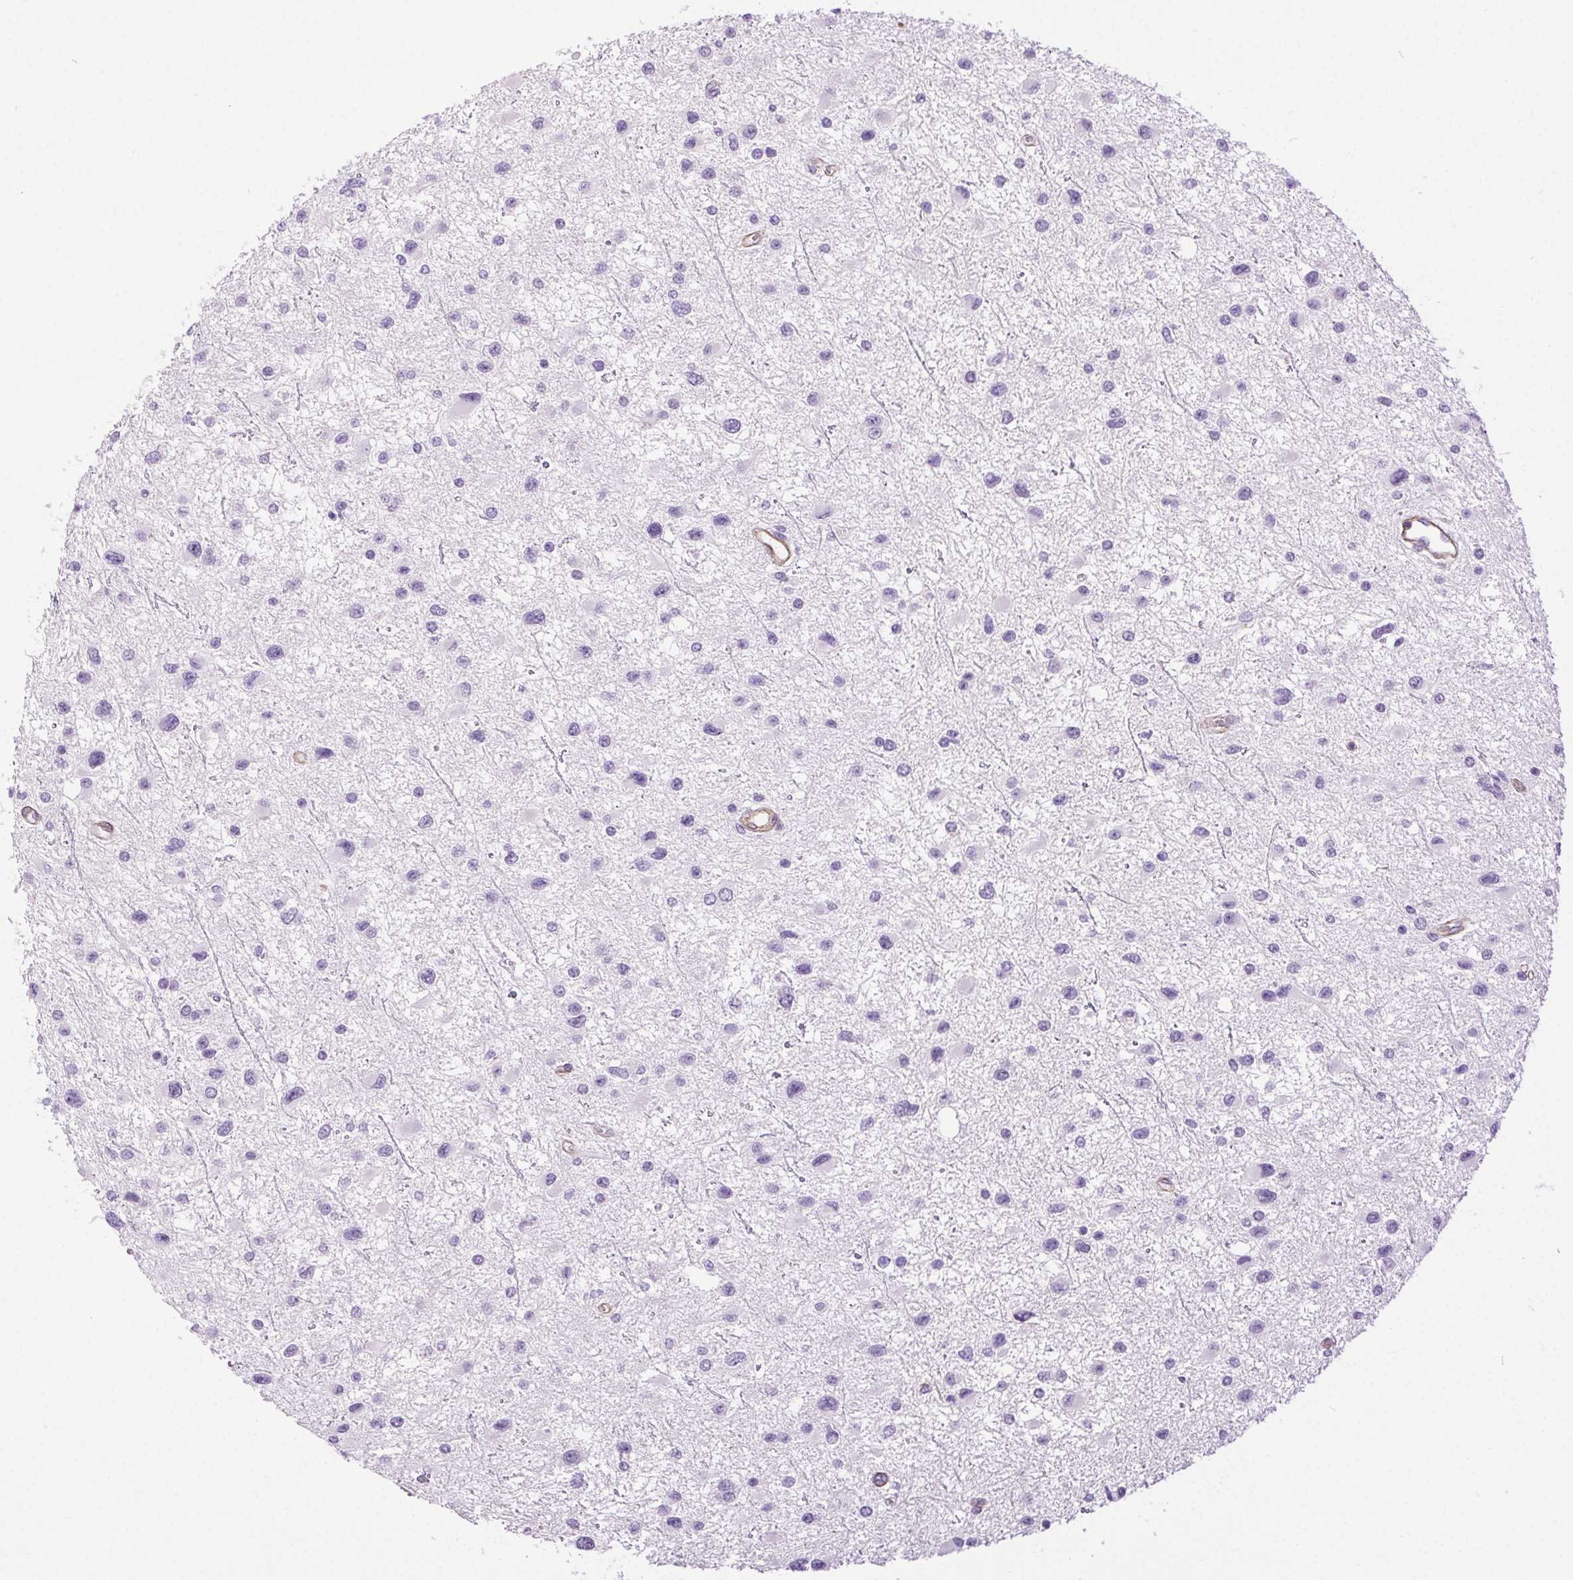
{"staining": {"intensity": "negative", "quantity": "none", "location": "none"}, "tissue": "glioma", "cell_type": "Tumor cells", "image_type": "cancer", "snomed": [{"axis": "morphology", "description": "Glioma, malignant, Low grade"}, {"axis": "topography", "description": "Brain"}], "caption": "DAB immunohistochemical staining of glioma exhibits no significant positivity in tumor cells.", "gene": "SHCBP1L", "patient": {"sex": "female", "age": 32}}